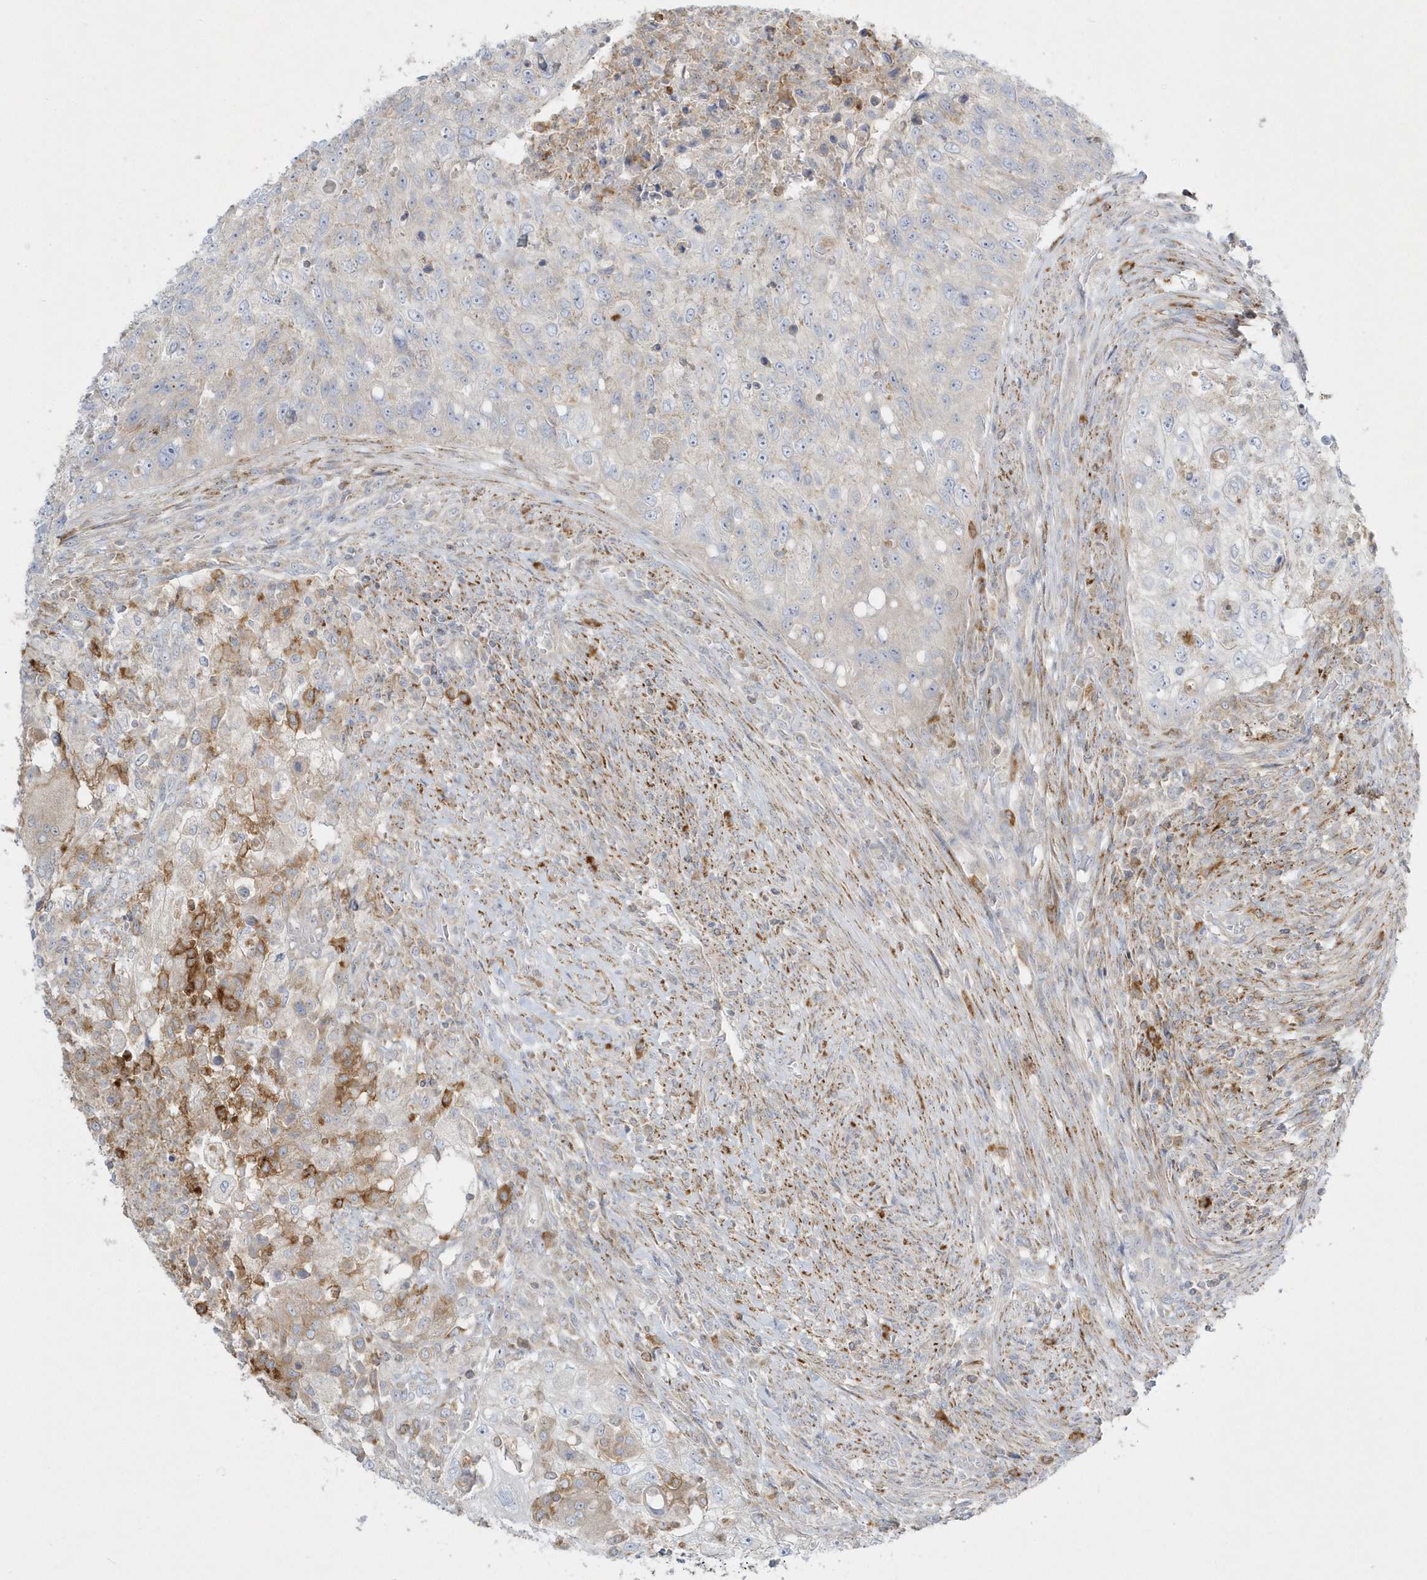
{"staining": {"intensity": "negative", "quantity": "none", "location": "none"}, "tissue": "urothelial cancer", "cell_type": "Tumor cells", "image_type": "cancer", "snomed": [{"axis": "morphology", "description": "Urothelial carcinoma, High grade"}, {"axis": "topography", "description": "Urinary bladder"}], "caption": "Urothelial carcinoma (high-grade) stained for a protein using immunohistochemistry (IHC) demonstrates no positivity tumor cells.", "gene": "DNAJC18", "patient": {"sex": "female", "age": 60}}